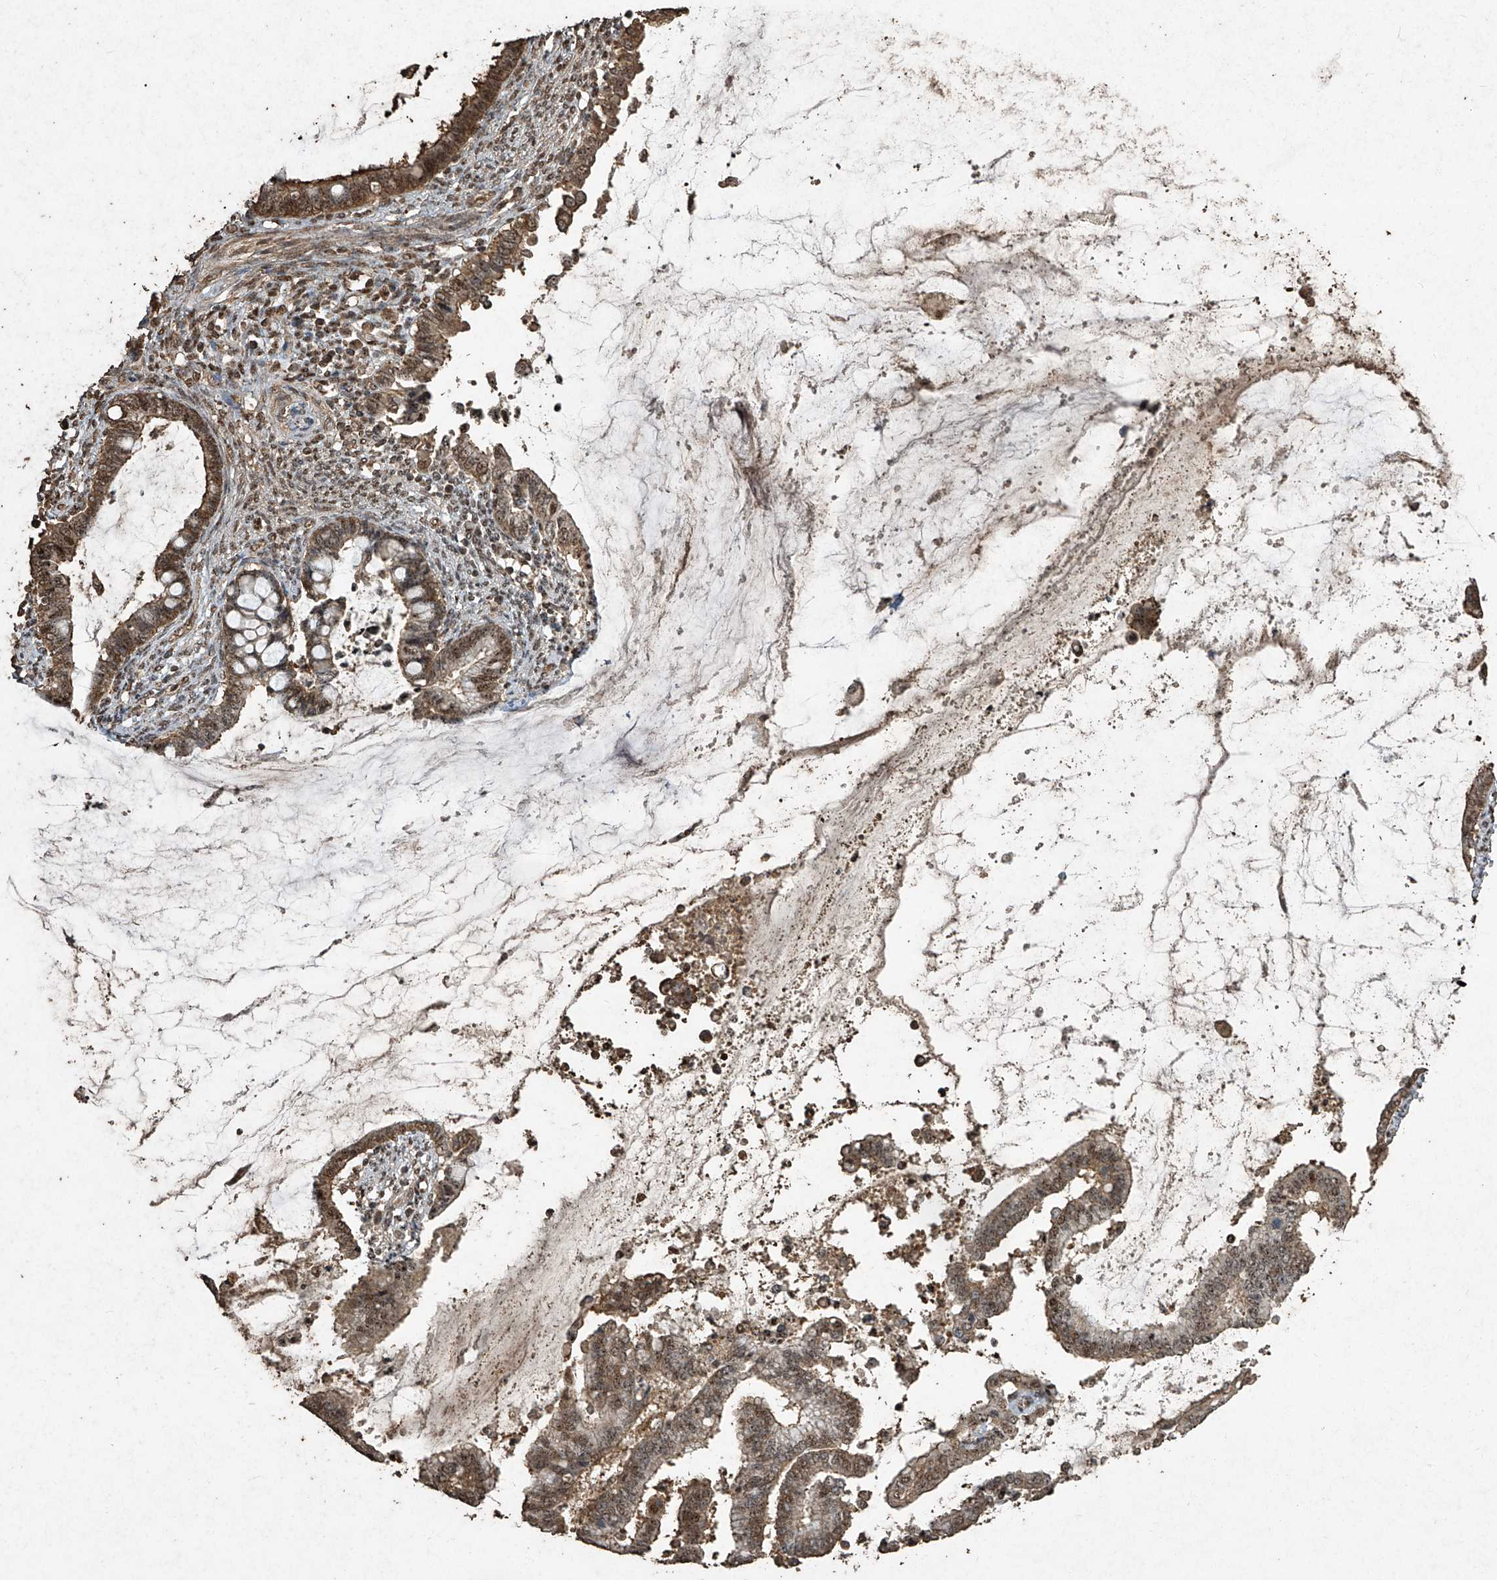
{"staining": {"intensity": "moderate", "quantity": ">75%", "location": "cytoplasmic/membranous,nuclear"}, "tissue": "cervical cancer", "cell_type": "Tumor cells", "image_type": "cancer", "snomed": [{"axis": "morphology", "description": "Adenocarcinoma, NOS"}, {"axis": "topography", "description": "Cervix"}], "caption": "This is an image of immunohistochemistry staining of cervical cancer (adenocarcinoma), which shows moderate expression in the cytoplasmic/membranous and nuclear of tumor cells.", "gene": "ERBB3", "patient": {"sex": "female", "age": 44}}